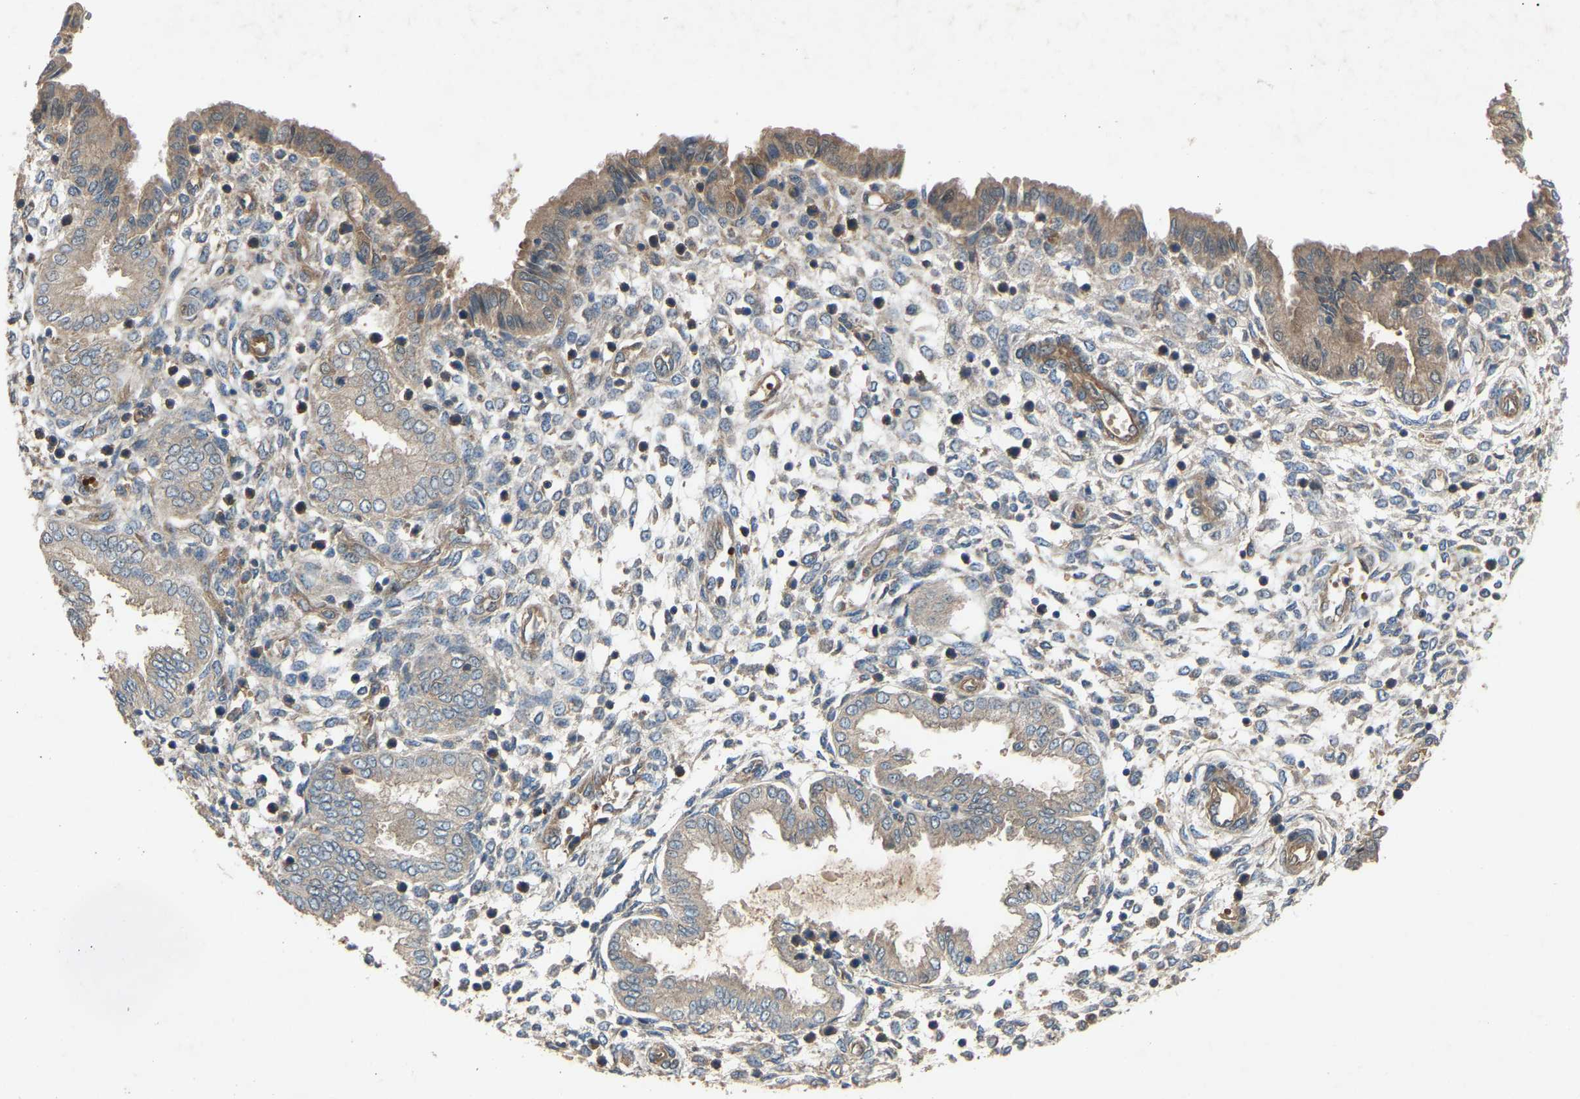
{"staining": {"intensity": "weak", "quantity": "25%-75%", "location": "cytoplasmic/membranous"}, "tissue": "endometrium", "cell_type": "Cells in endometrial stroma", "image_type": "normal", "snomed": [{"axis": "morphology", "description": "Normal tissue, NOS"}, {"axis": "topography", "description": "Endometrium"}], "caption": "IHC micrograph of unremarkable endometrium stained for a protein (brown), which reveals low levels of weak cytoplasmic/membranous staining in about 25%-75% of cells in endometrial stroma.", "gene": "GAS2L1", "patient": {"sex": "female", "age": 33}}